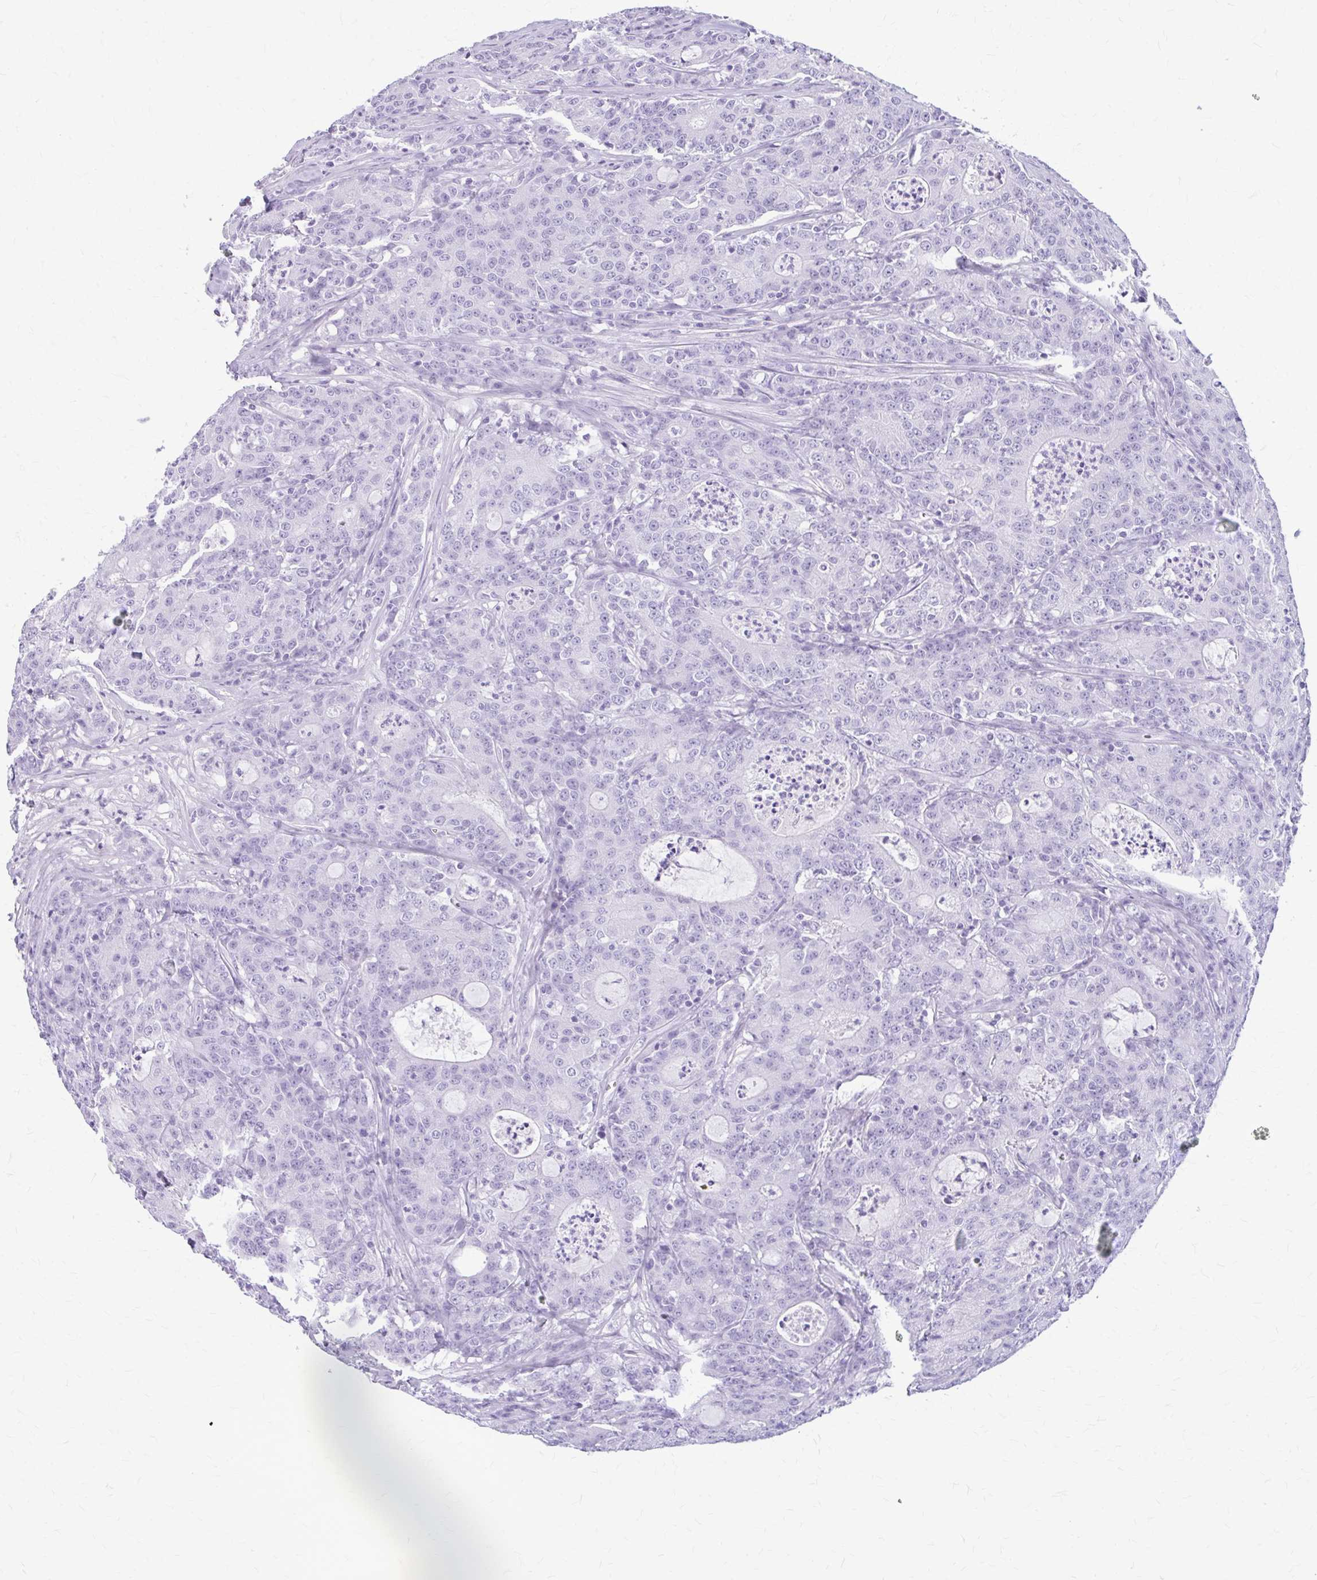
{"staining": {"intensity": "negative", "quantity": "none", "location": "none"}, "tissue": "colorectal cancer", "cell_type": "Tumor cells", "image_type": "cancer", "snomed": [{"axis": "morphology", "description": "Adenocarcinoma, NOS"}, {"axis": "topography", "description": "Colon"}], "caption": "An IHC micrograph of colorectal adenocarcinoma is shown. There is no staining in tumor cells of colorectal adenocarcinoma.", "gene": "KLHDC7A", "patient": {"sex": "male", "age": 83}}